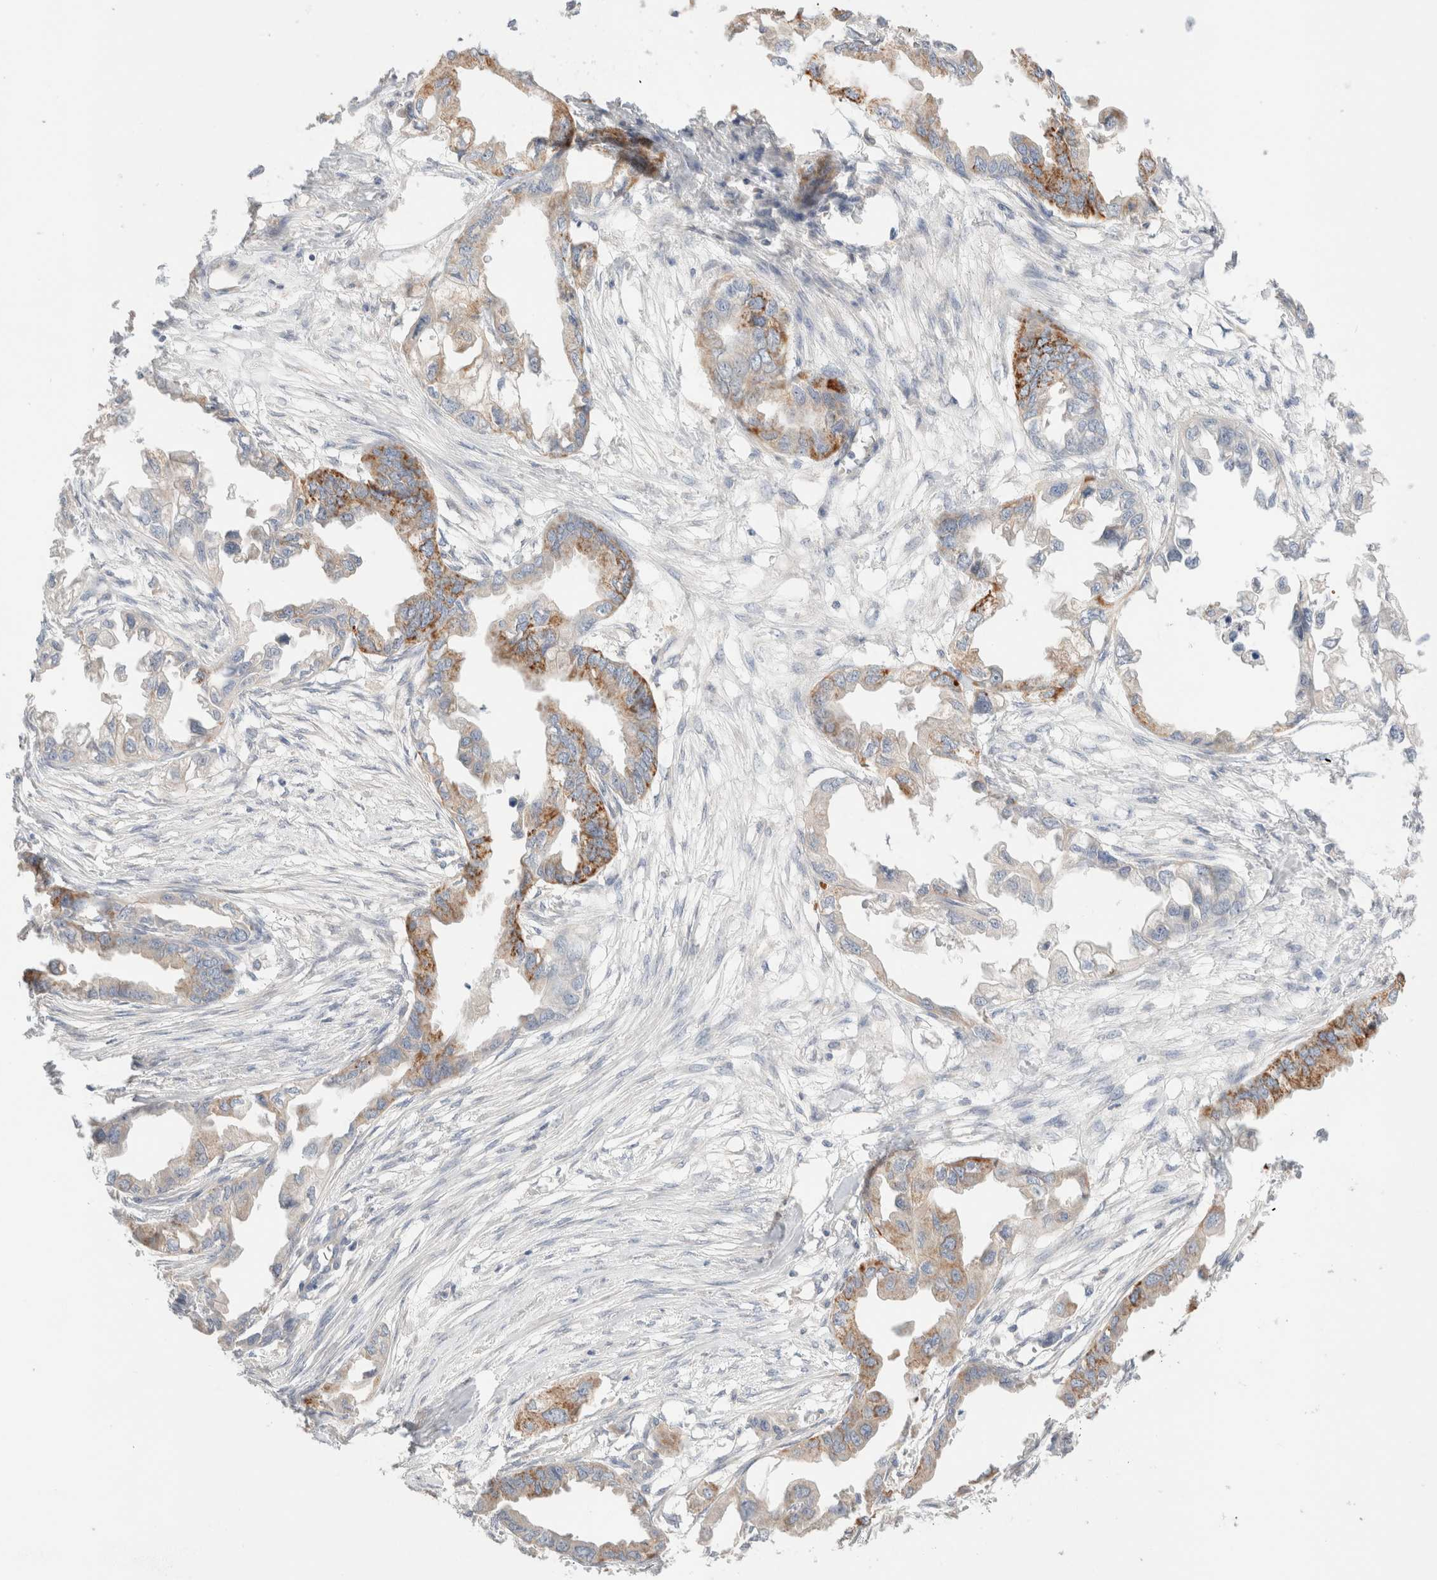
{"staining": {"intensity": "moderate", "quantity": "25%-75%", "location": "cytoplasmic/membranous"}, "tissue": "endometrial cancer", "cell_type": "Tumor cells", "image_type": "cancer", "snomed": [{"axis": "morphology", "description": "Adenocarcinoma, NOS"}, {"axis": "morphology", "description": "Adenocarcinoma, metastatic, NOS"}, {"axis": "topography", "description": "Adipose tissue"}, {"axis": "topography", "description": "Endometrium"}], "caption": "Immunohistochemistry (IHC) of human endometrial cancer (adenocarcinoma) demonstrates medium levels of moderate cytoplasmic/membranous expression in approximately 25%-75% of tumor cells.", "gene": "TRIM41", "patient": {"sex": "female", "age": 67}}